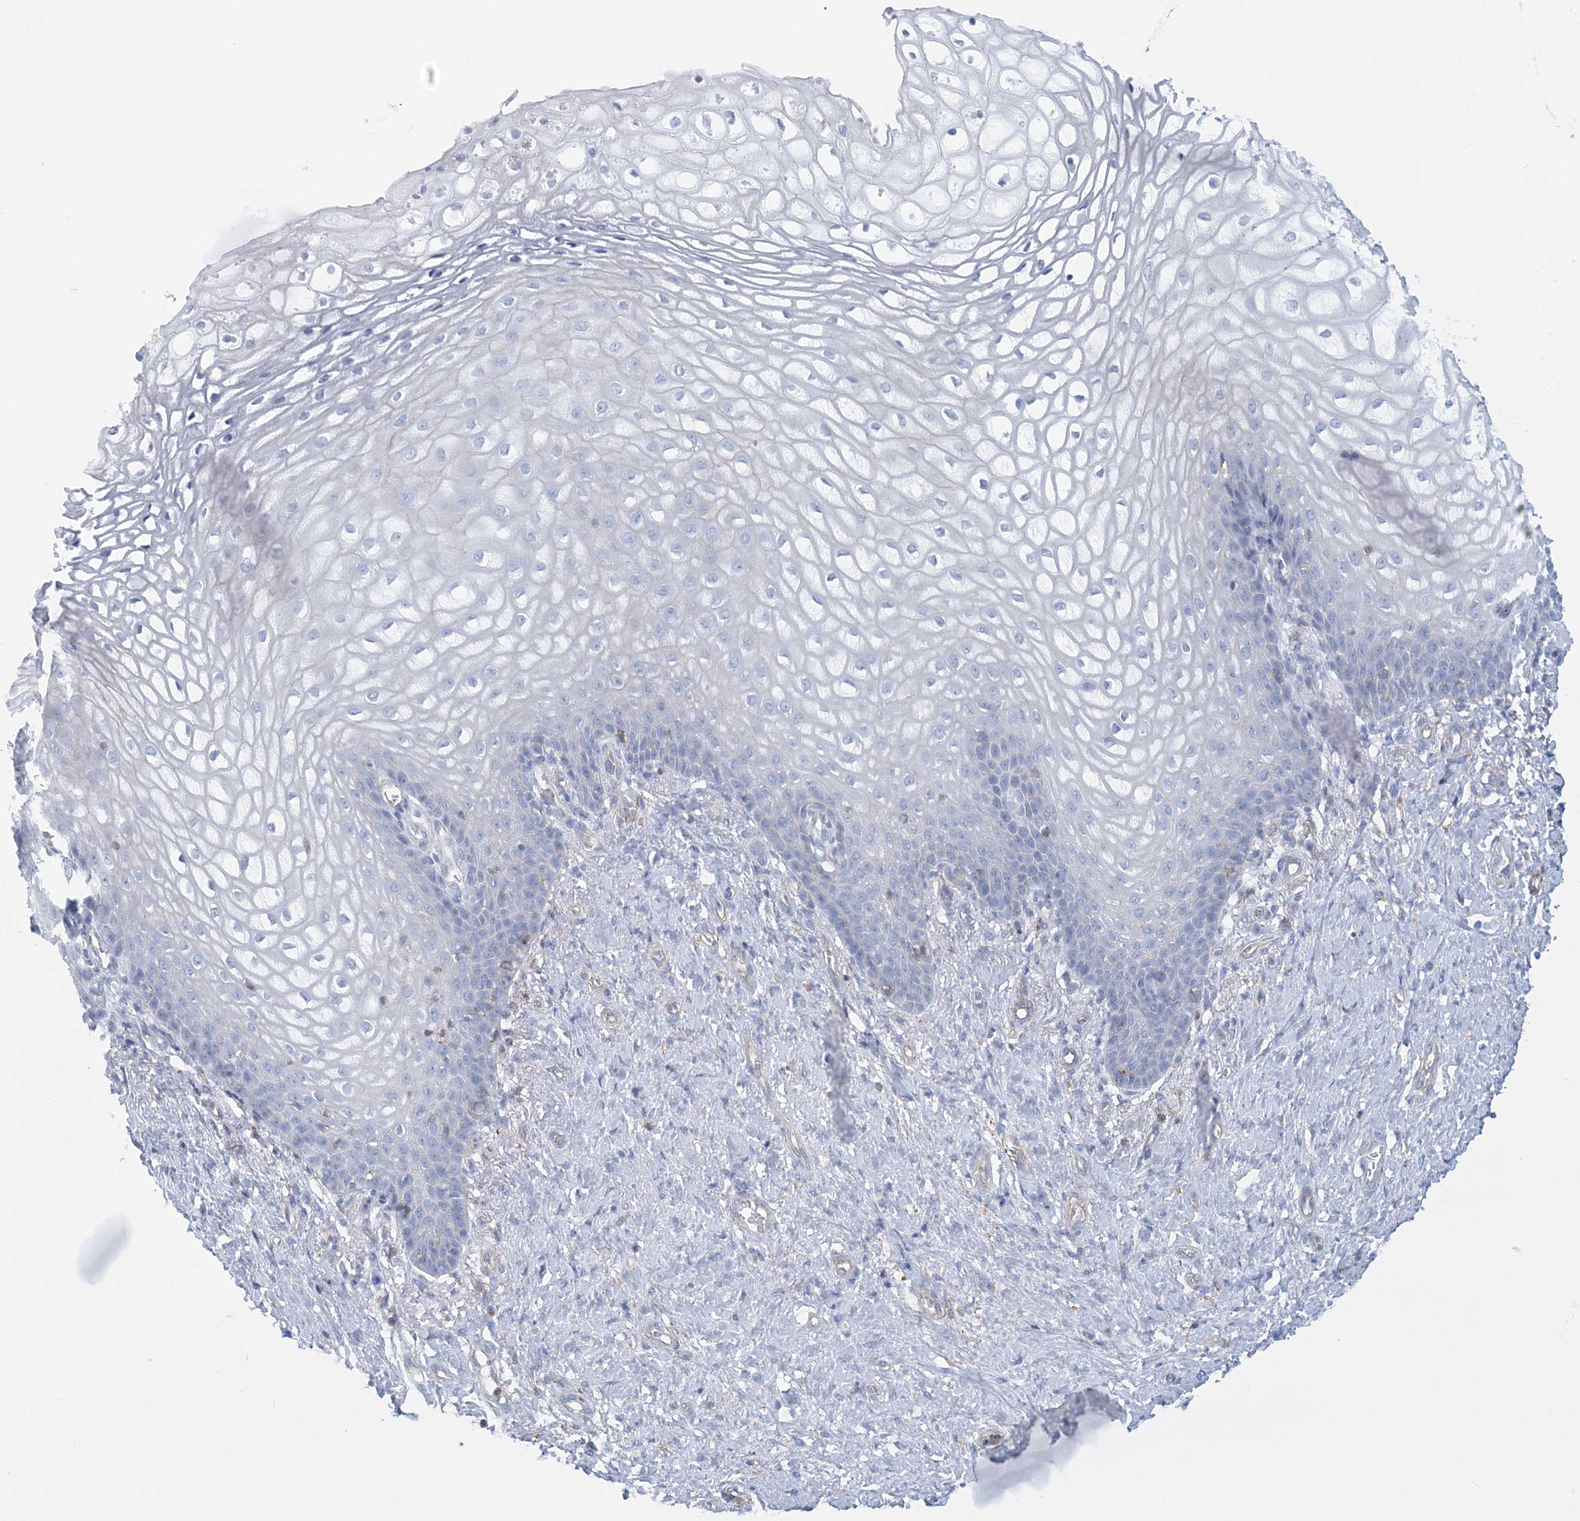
{"staining": {"intensity": "negative", "quantity": "none", "location": "none"}, "tissue": "vagina", "cell_type": "Squamous epithelial cells", "image_type": "normal", "snomed": [{"axis": "morphology", "description": "Normal tissue, NOS"}, {"axis": "topography", "description": "Vagina"}], "caption": "Squamous epithelial cells show no significant positivity in normal vagina. Nuclei are stained in blue.", "gene": "C11orf21", "patient": {"sex": "female", "age": 60}}